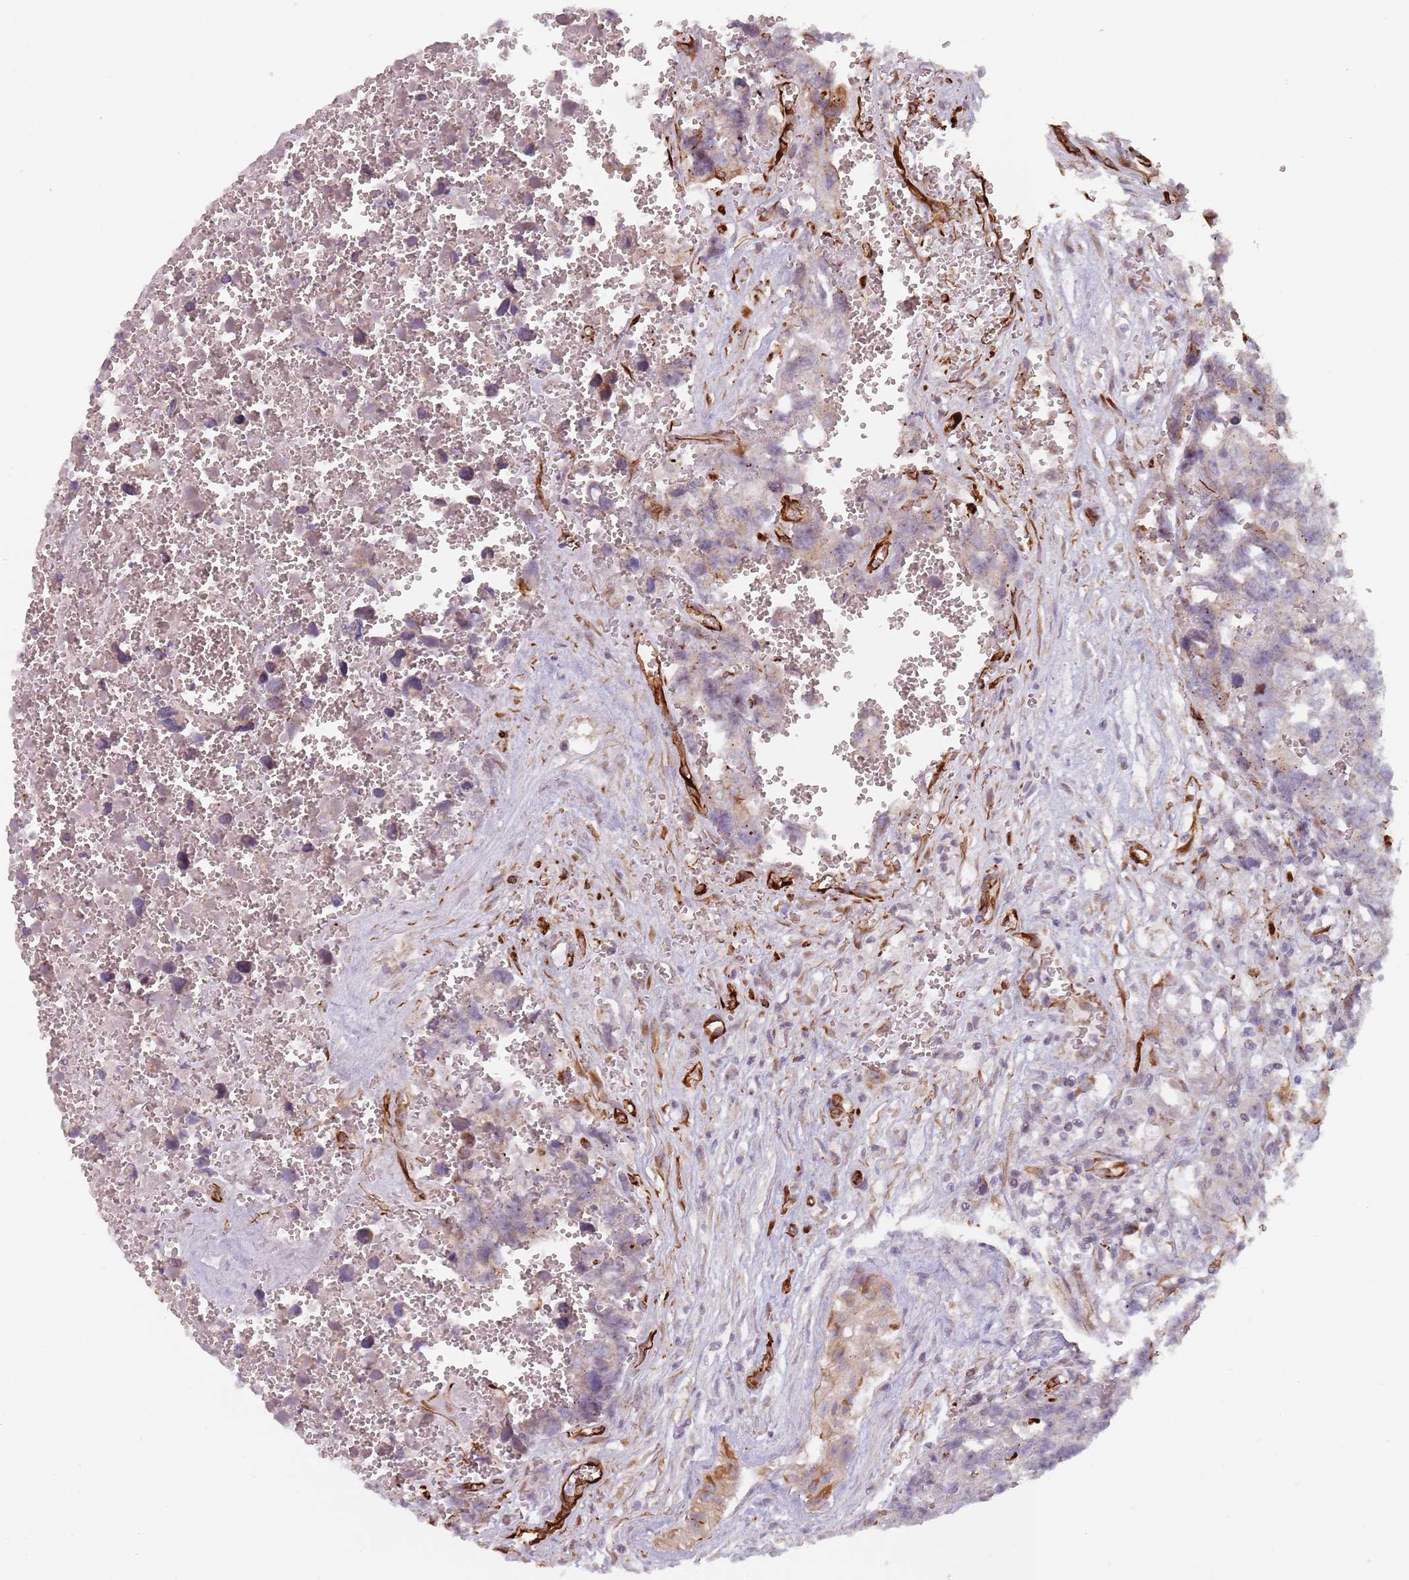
{"staining": {"intensity": "negative", "quantity": "none", "location": "none"}, "tissue": "testis cancer", "cell_type": "Tumor cells", "image_type": "cancer", "snomed": [{"axis": "morphology", "description": "Carcinoma, Embryonal, NOS"}, {"axis": "topography", "description": "Testis"}], "caption": "There is no significant expression in tumor cells of testis cancer (embryonal carcinoma).", "gene": "GAS2L3", "patient": {"sex": "male", "age": 31}}